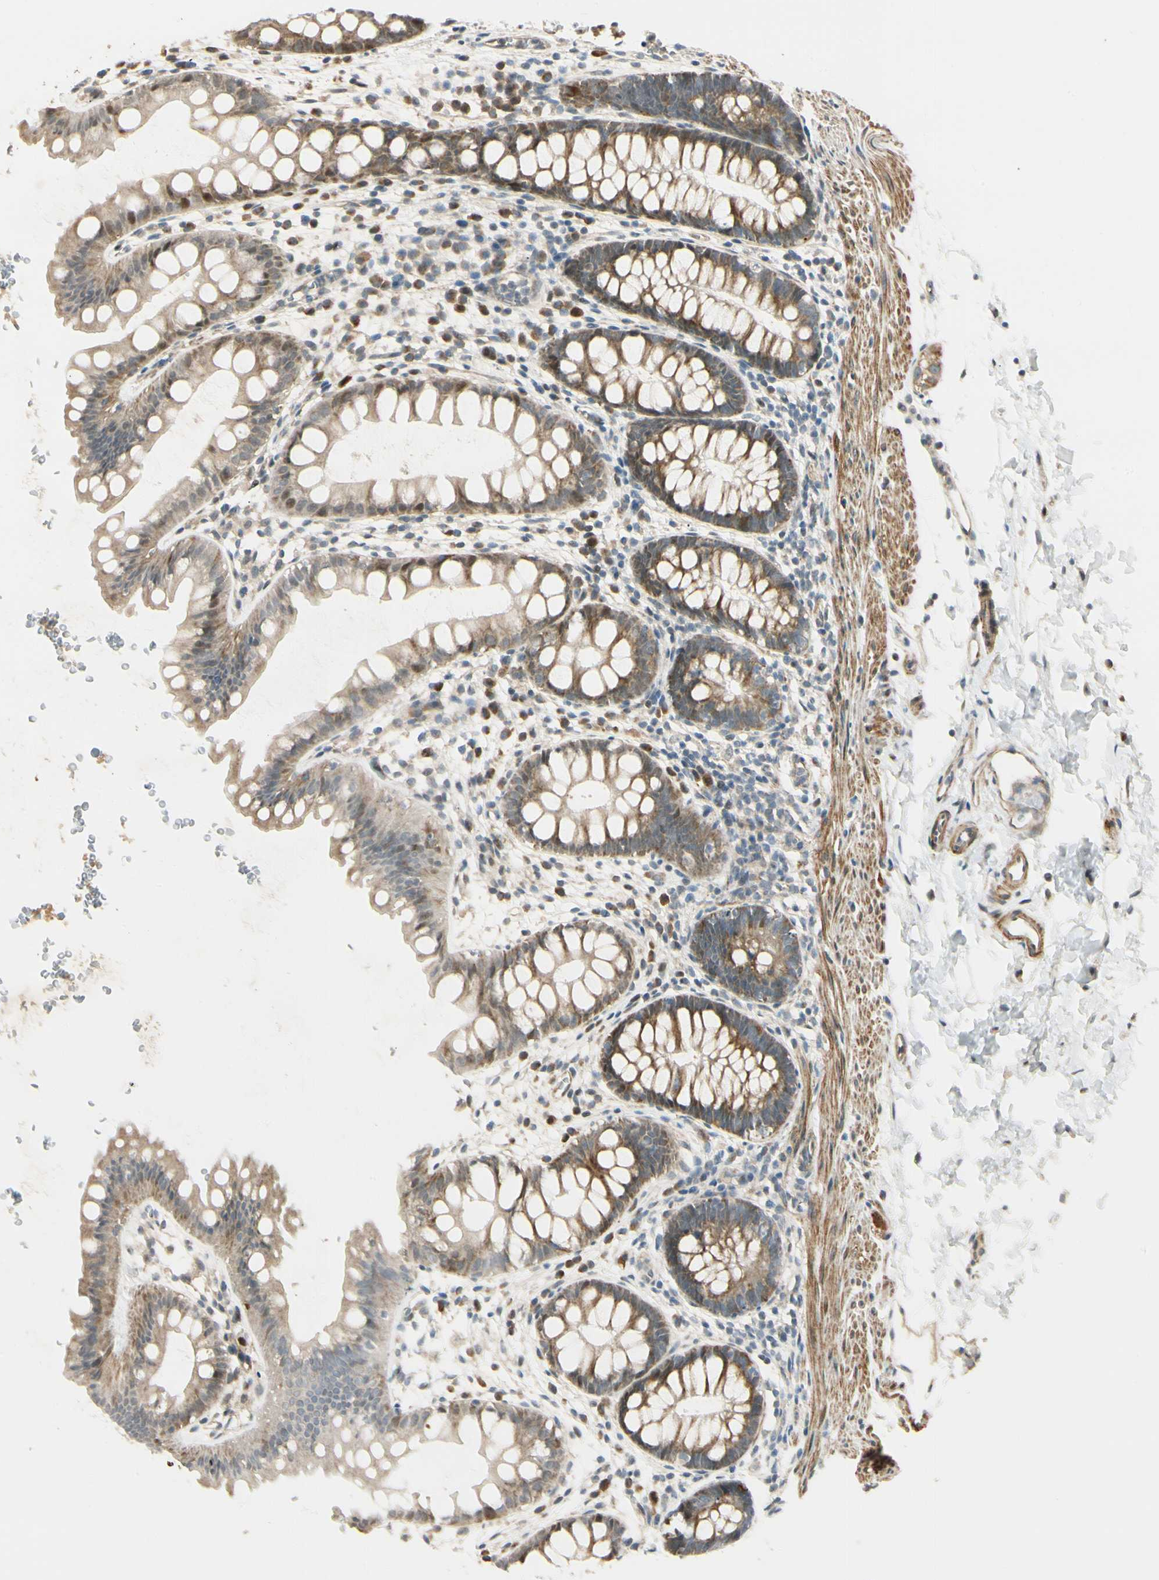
{"staining": {"intensity": "moderate", "quantity": ">75%", "location": "cytoplasmic/membranous"}, "tissue": "rectum", "cell_type": "Glandular cells", "image_type": "normal", "snomed": [{"axis": "morphology", "description": "Normal tissue, NOS"}, {"axis": "topography", "description": "Rectum"}], "caption": "Immunohistochemistry (IHC) photomicrograph of normal human rectum stained for a protein (brown), which displays medium levels of moderate cytoplasmic/membranous positivity in approximately >75% of glandular cells.", "gene": "P4HA3", "patient": {"sex": "female", "age": 24}}